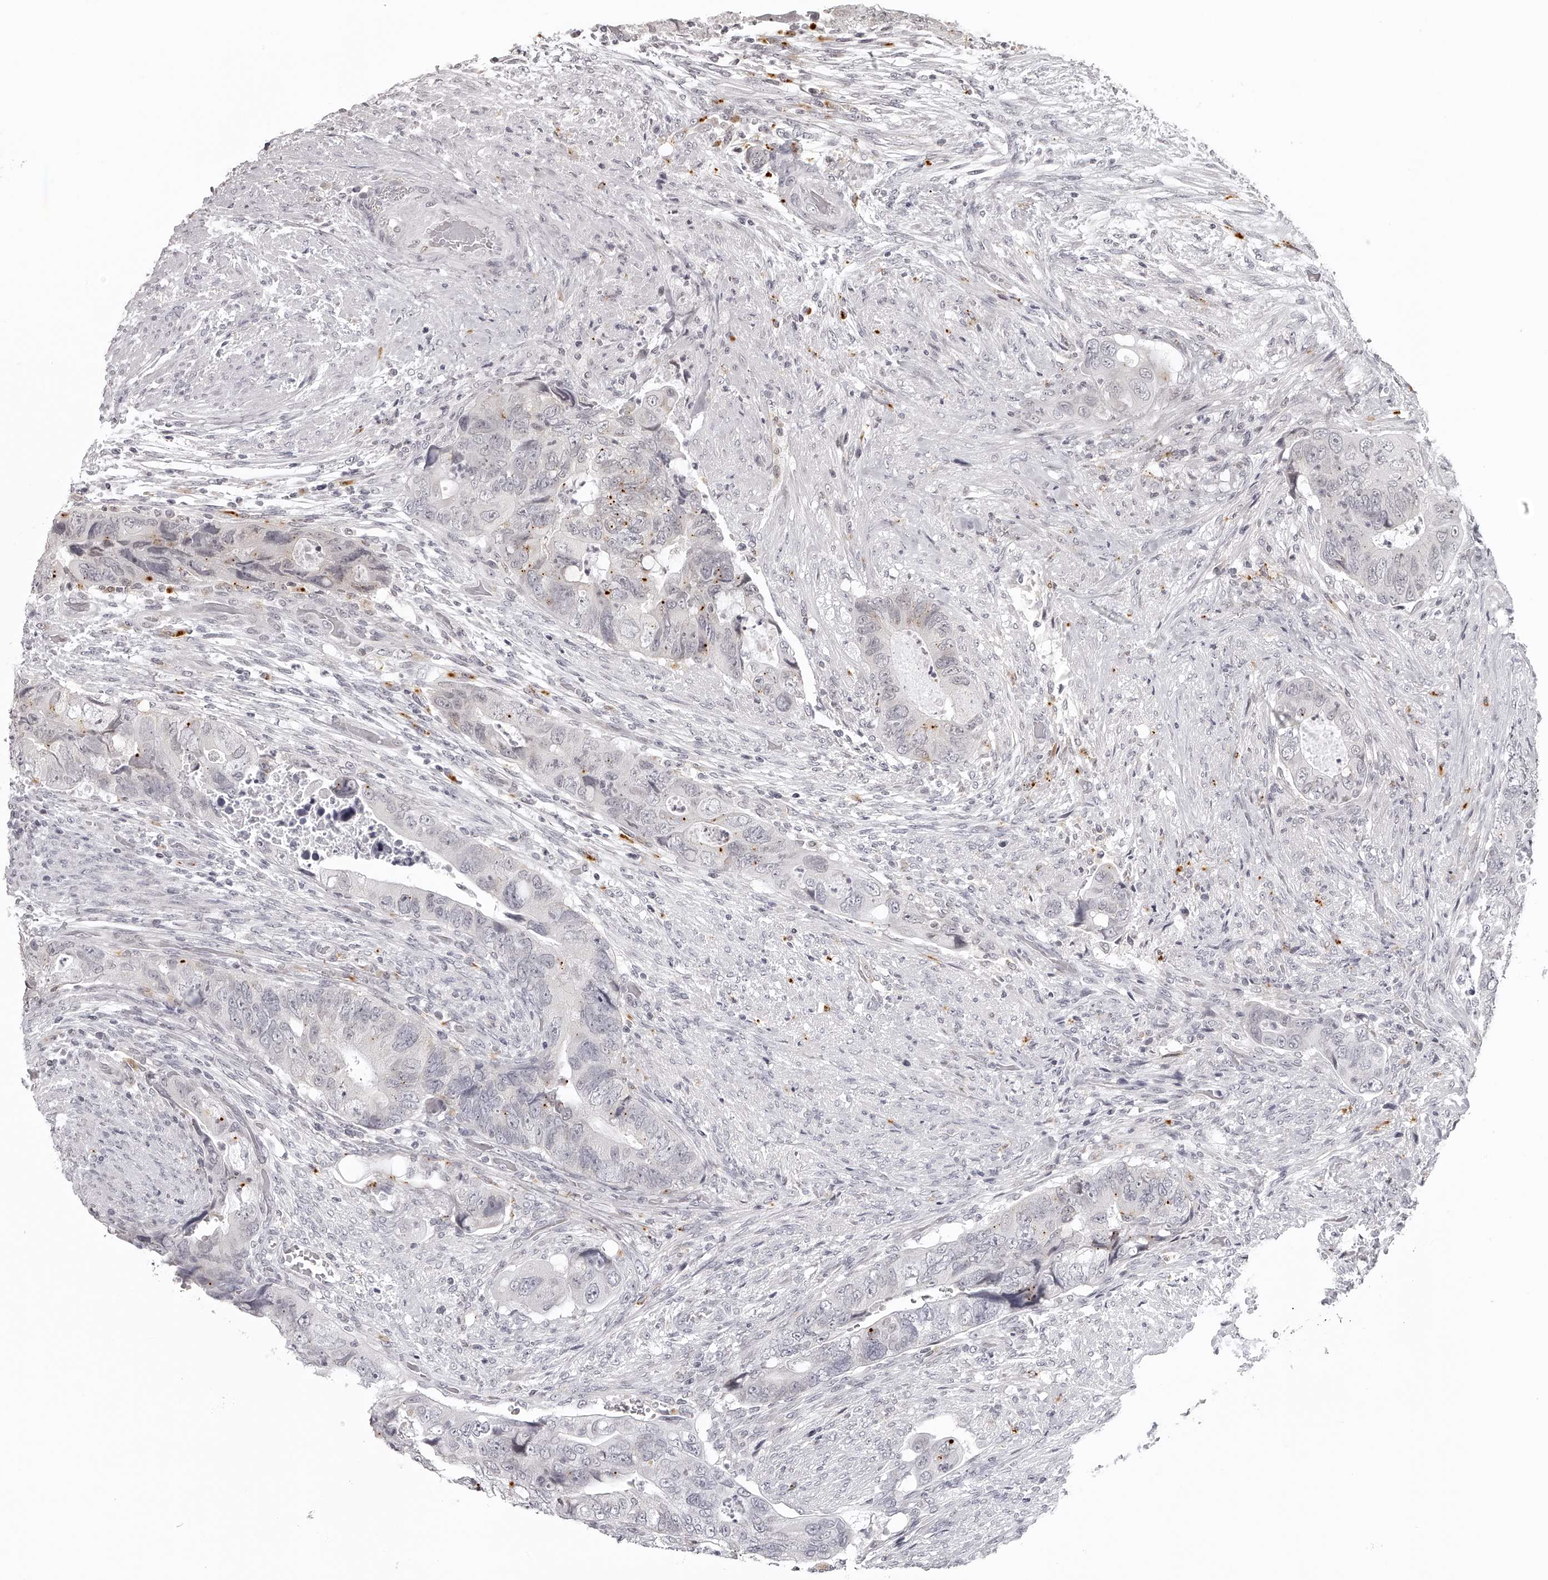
{"staining": {"intensity": "negative", "quantity": "none", "location": "none"}, "tissue": "colorectal cancer", "cell_type": "Tumor cells", "image_type": "cancer", "snomed": [{"axis": "morphology", "description": "Adenocarcinoma, NOS"}, {"axis": "topography", "description": "Rectum"}], "caption": "IHC image of human colorectal cancer (adenocarcinoma) stained for a protein (brown), which shows no positivity in tumor cells.", "gene": "RNF220", "patient": {"sex": "male", "age": 63}}